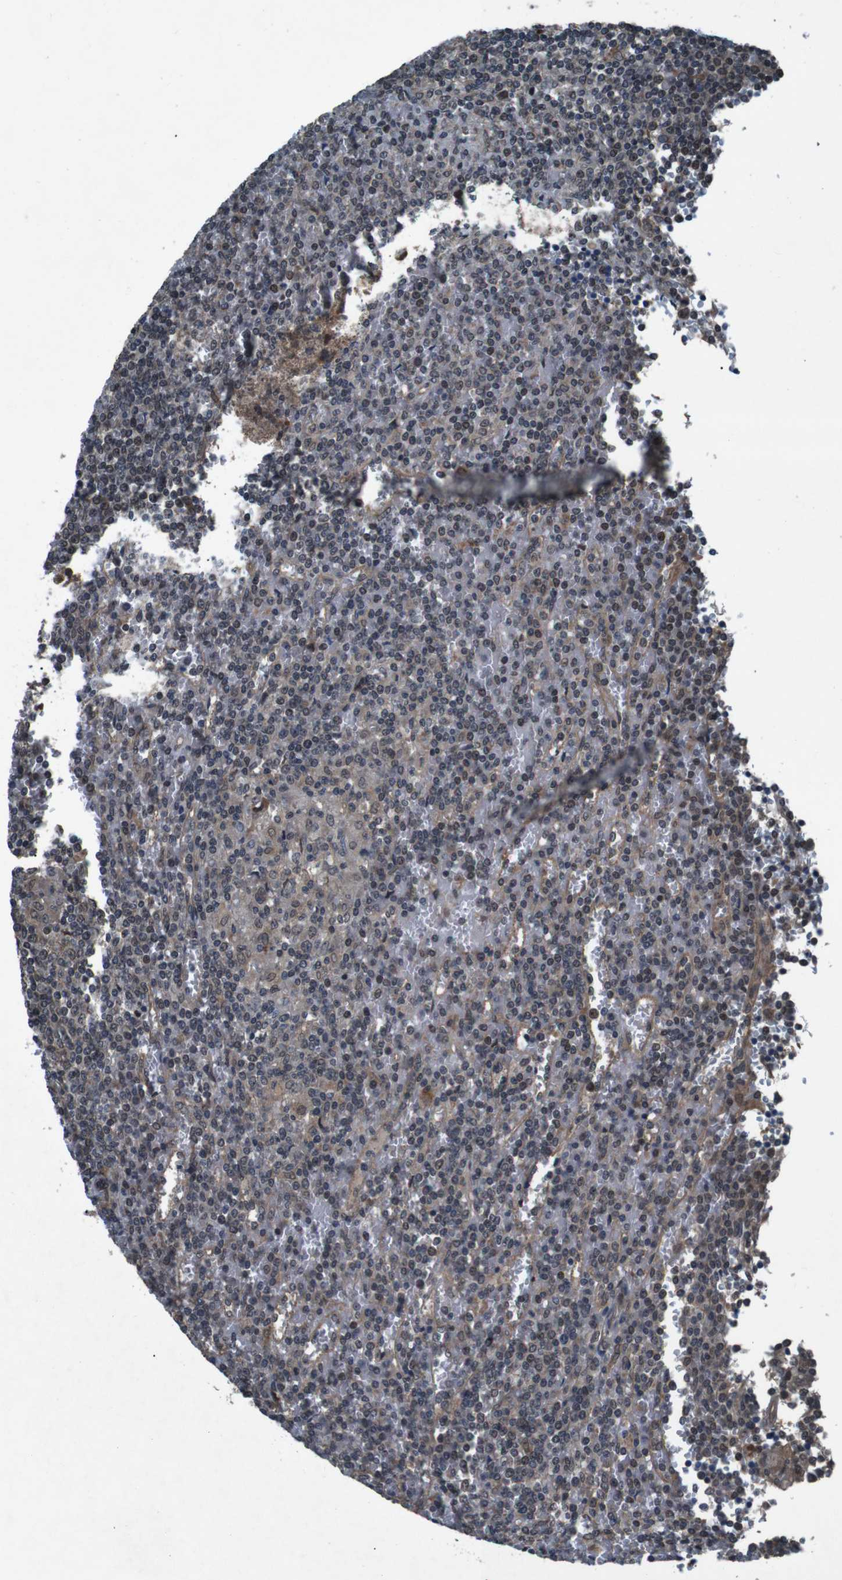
{"staining": {"intensity": "weak", "quantity": "25%-75%", "location": "cytoplasmic/membranous,nuclear"}, "tissue": "lymphoma", "cell_type": "Tumor cells", "image_type": "cancer", "snomed": [{"axis": "morphology", "description": "Malignant lymphoma, non-Hodgkin's type, Low grade"}, {"axis": "topography", "description": "Spleen"}], "caption": "The photomicrograph demonstrates a brown stain indicating the presence of a protein in the cytoplasmic/membranous and nuclear of tumor cells in lymphoma.", "gene": "SOCS1", "patient": {"sex": "female", "age": 19}}